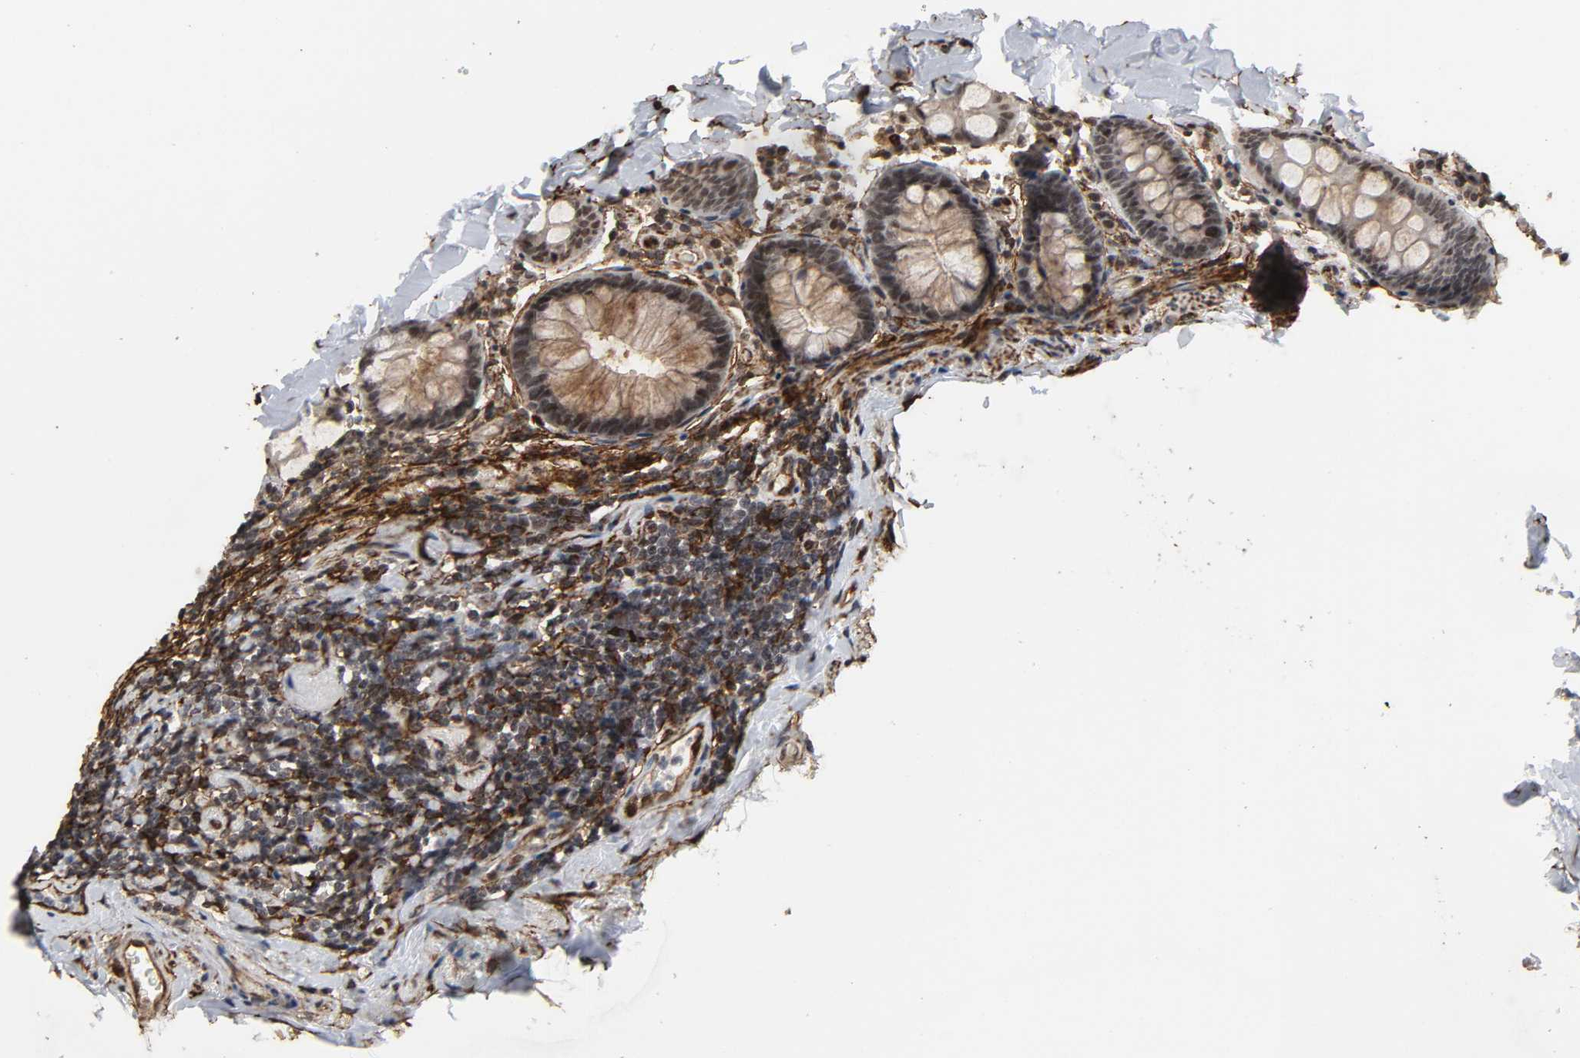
{"staining": {"intensity": "moderate", "quantity": ">75%", "location": "nuclear"}, "tissue": "colon", "cell_type": "Endothelial cells", "image_type": "normal", "snomed": [{"axis": "morphology", "description": "Normal tissue, NOS"}, {"axis": "topography", "description": "Colon"}], "caption": "Brown immunohistochemical staining in unremarkable colon demonstrates moderate nuclear staining in approximately >75% of endothelial cells.", "gene": "AHNAK2", "patient": {"sex": "female", "age": 61}}